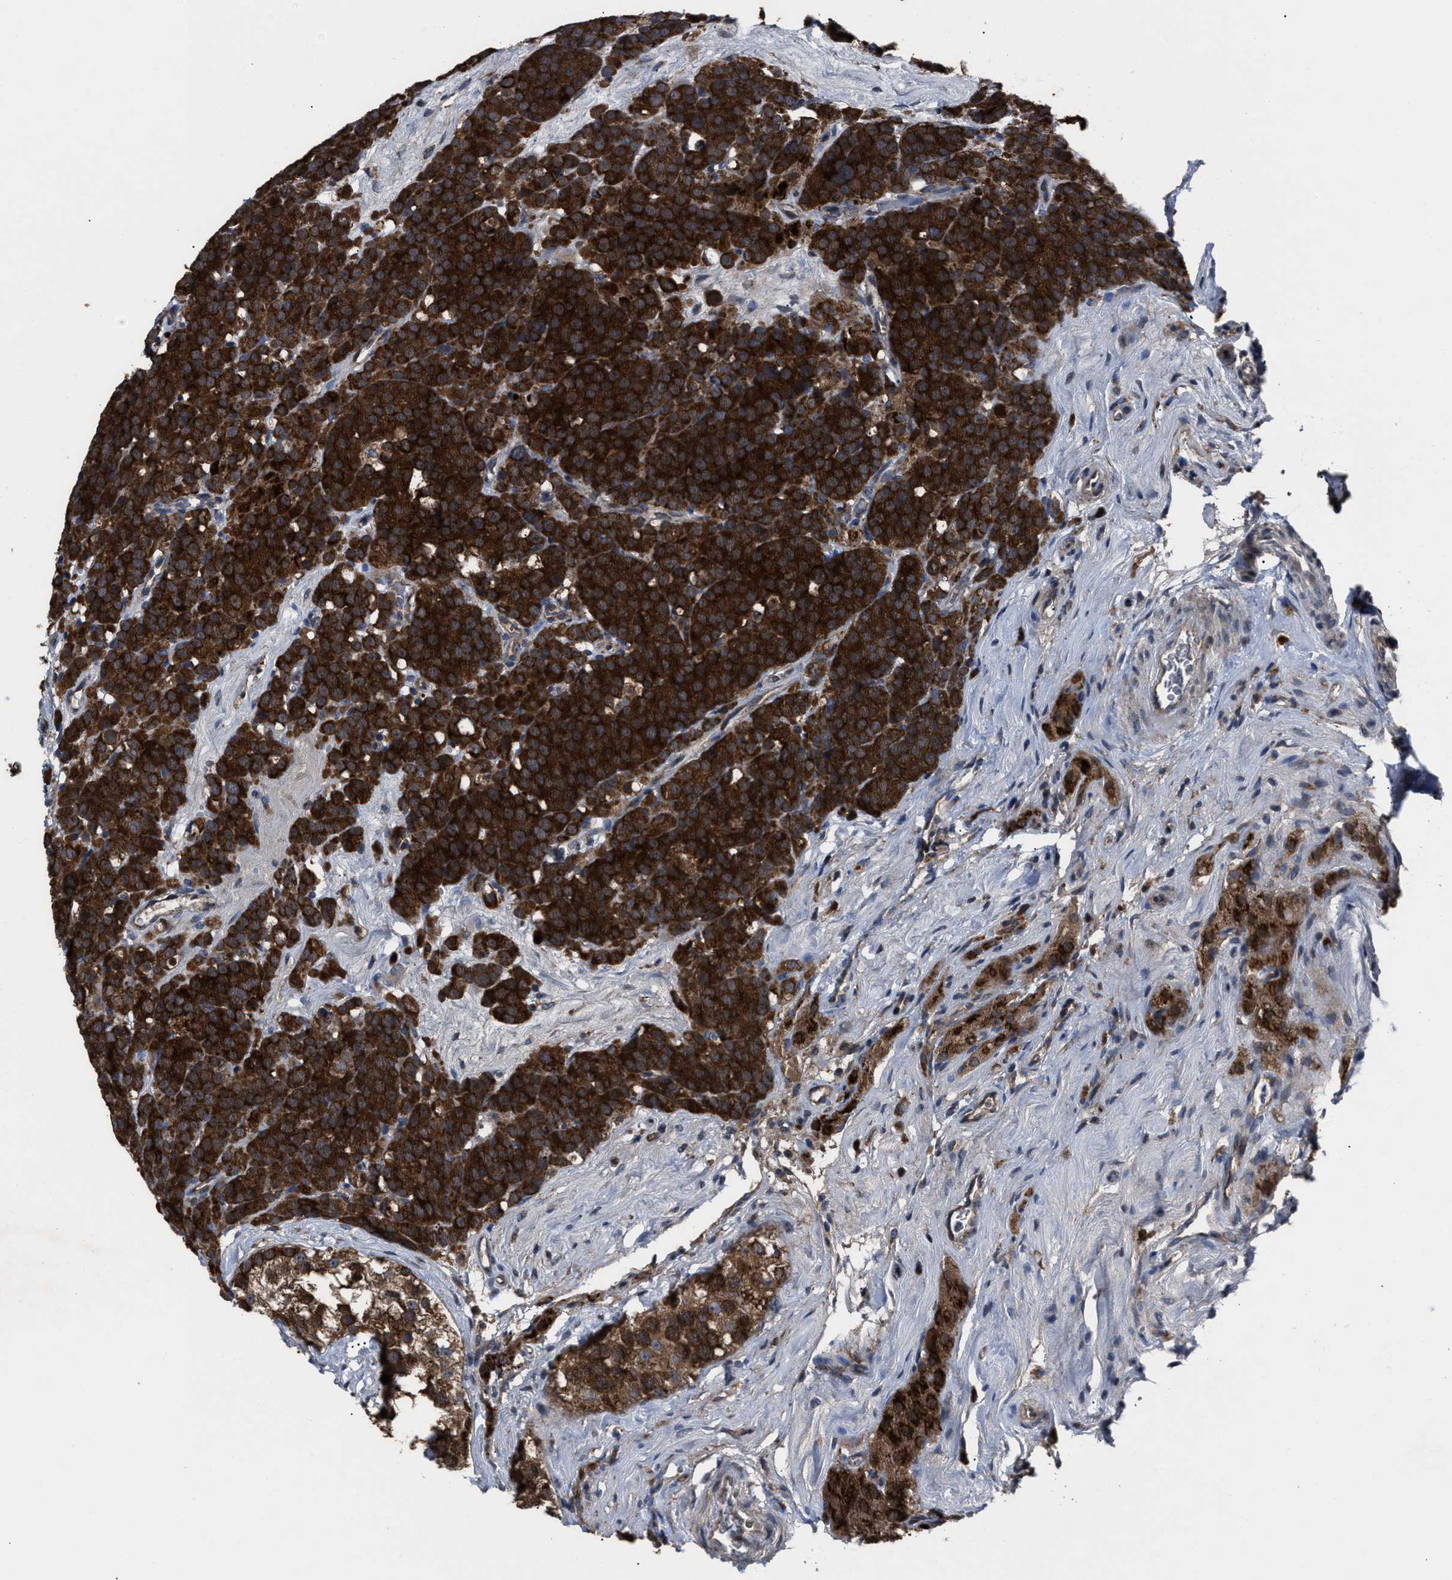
{"staining": {"intensity": "strong", "quantity": ">75%", "location": "cytoplasmic/membranous"}, "tissue": "testis cancer", "cell_type": "Tumor cells", "image_type": "cancer", "snomed": [{"axis": "morphology", "description": "Seminoma, NOS"}, {"axis": "topography", "description": "Testis"}], "caption": "This micrograph demonstrates seminoma (testis) stained with immunohistochemistry (IHC) to label a protein in brown. The cytoplasmic/membranous of tumor cells show strong positivity for the protein. Nuclei are counter-stained blue.", "gene": "PASK", "patient": {"sex": "male", "age": 71}}